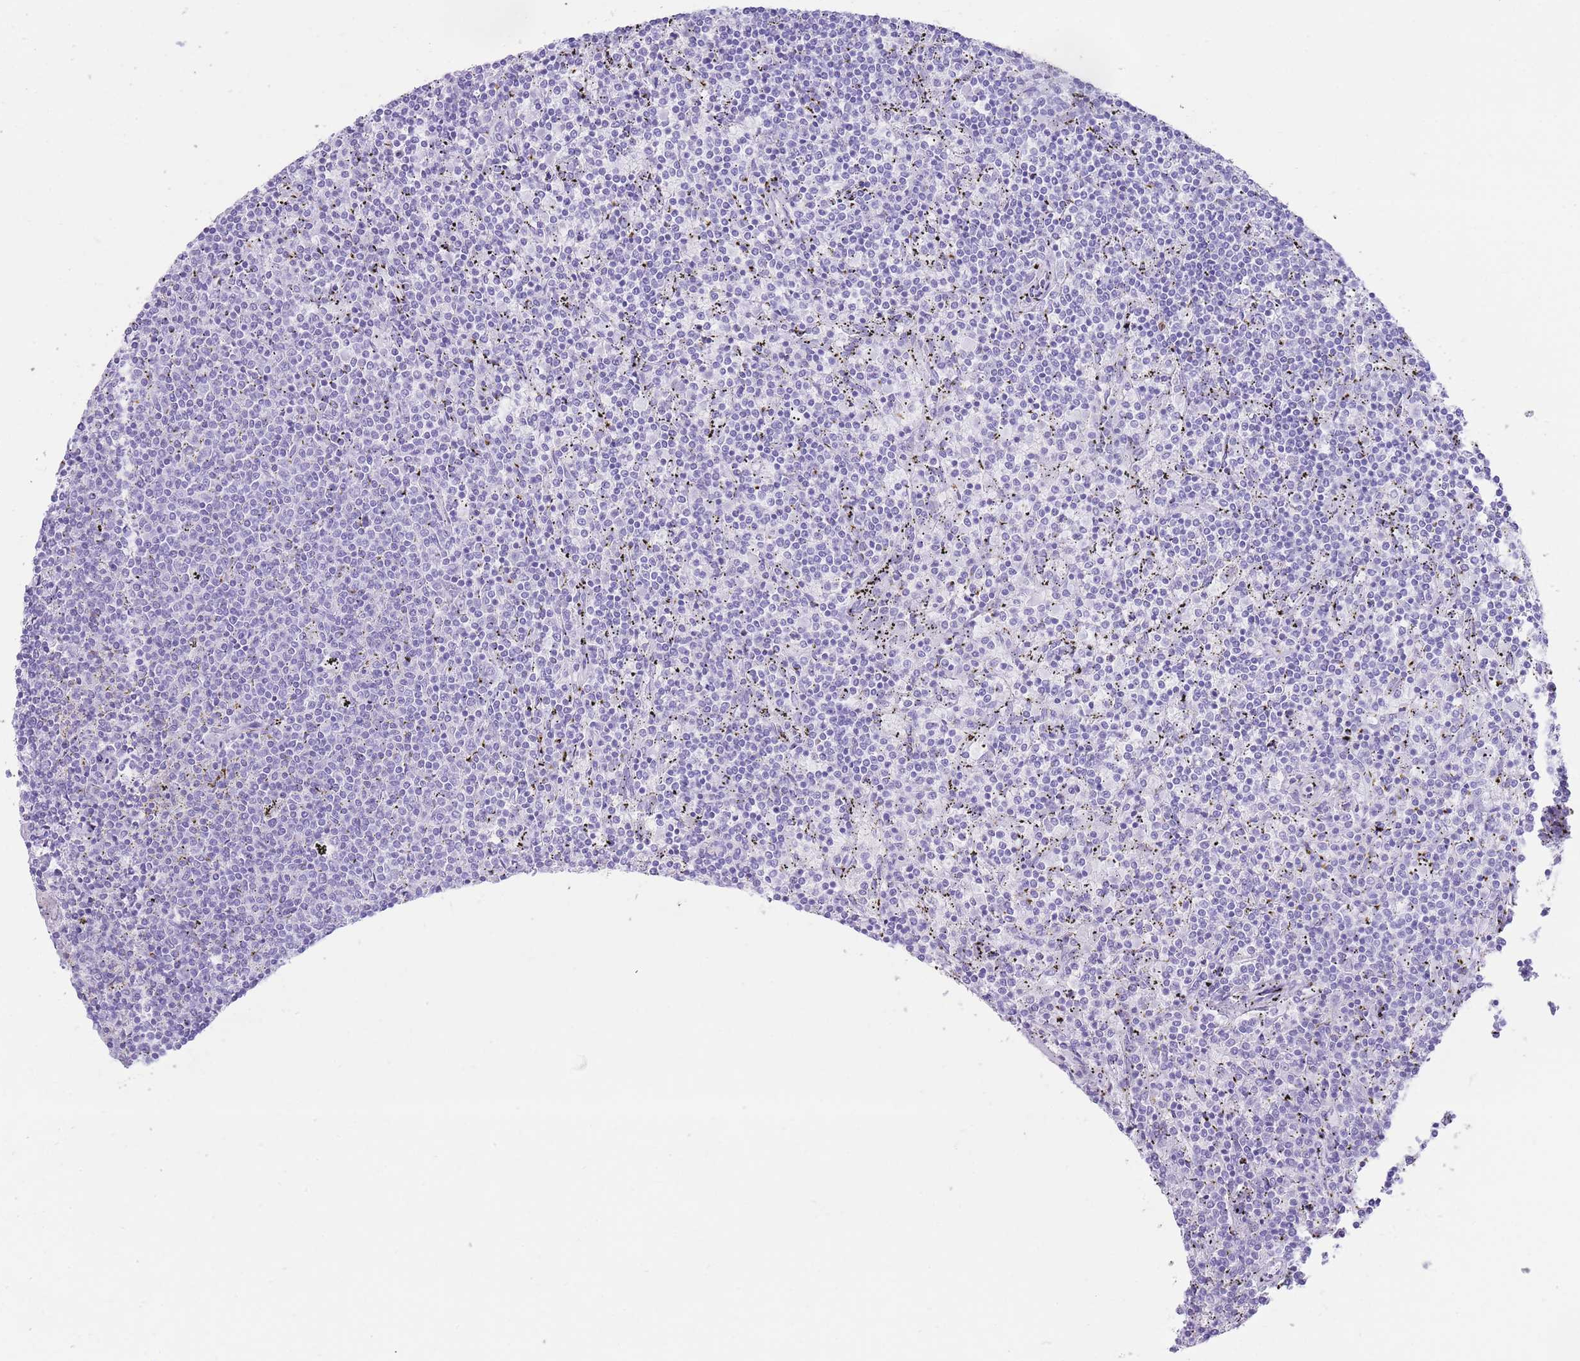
{"staining": {"intensity": "negative", "quantity": "none", "location": "none"}, "tissue": "lymphoma", "cell_type": "Tumor cells", "image_type": "cancer", "snomed": [{"axis": "morphology", "description": "Malignant lymphoma, non-Hodgkin's type, Low grade"}, {"axis": "topography", "description": "Spleen"}], "caption": "IHC image of low-grade malignant lymphoma, non-Hodgkin's type stained for a protein (brown), which demonstrates no positivity in tumor cells. (IHC, brightfield microscopy, high magnification).", "gene": "ELOA2", "patient": {"sex": "female", "age": 50}}